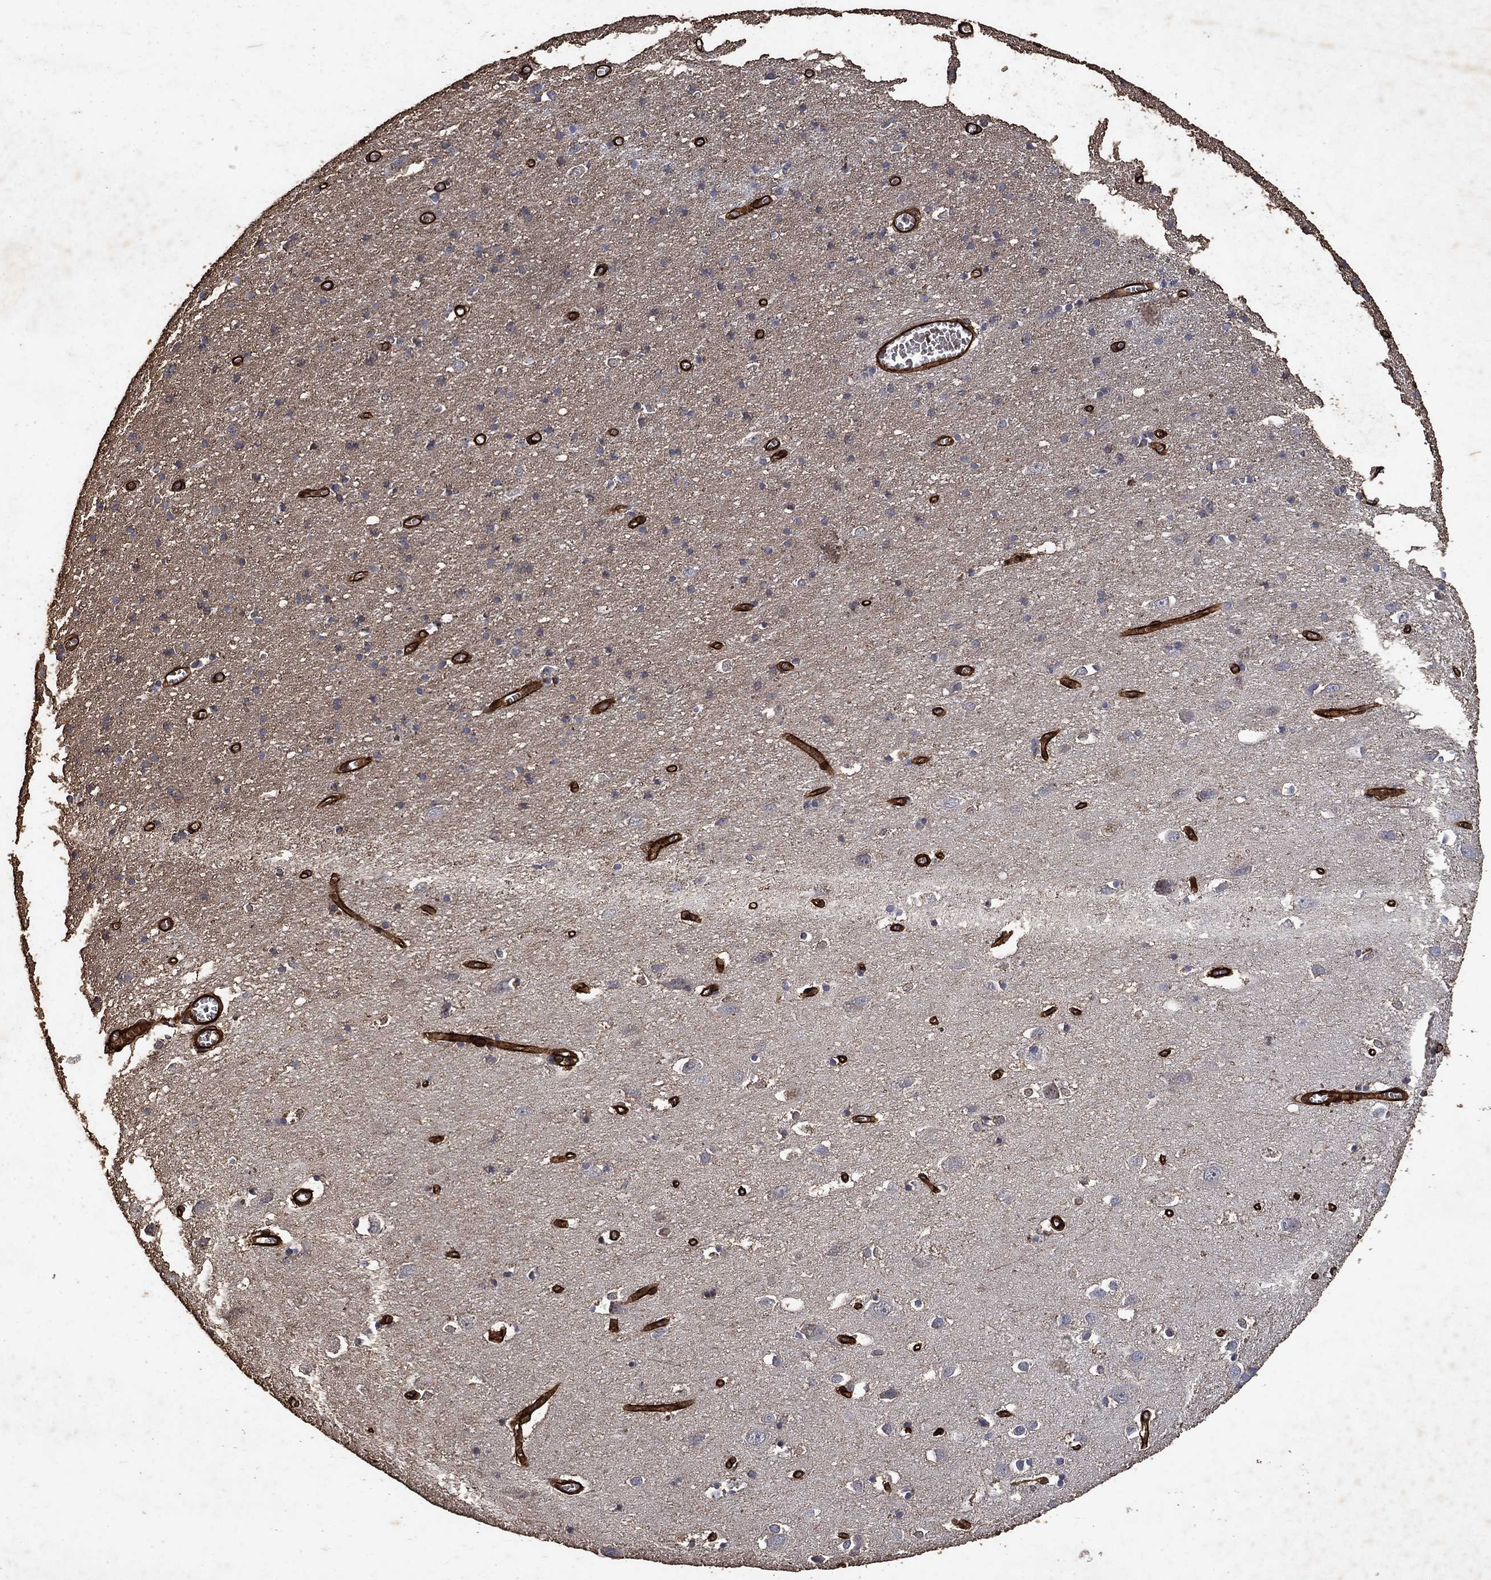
{"staining": {"intensity": "strong", "quantity": ">75%", "location": "cytoplasmic/membranous"}, "tissue": "cerebral cortex", "cell_type": "Endothelial cells", "image_type": "normal", "snomed": [{"axis": "morphology", "description": "Normal tissue, NOS"}, {"axis": "topography", "description": "Cerebral cortex"}], "caption": "Immunohistochemical staining of benign human cerebral cortex reveals >75% levels of strong cytoplasmic/membranous protein expression in approximately >75% of endothelial cells.", "gene": "COL4A2", "patient": {"sex": "male", "age": 70}}